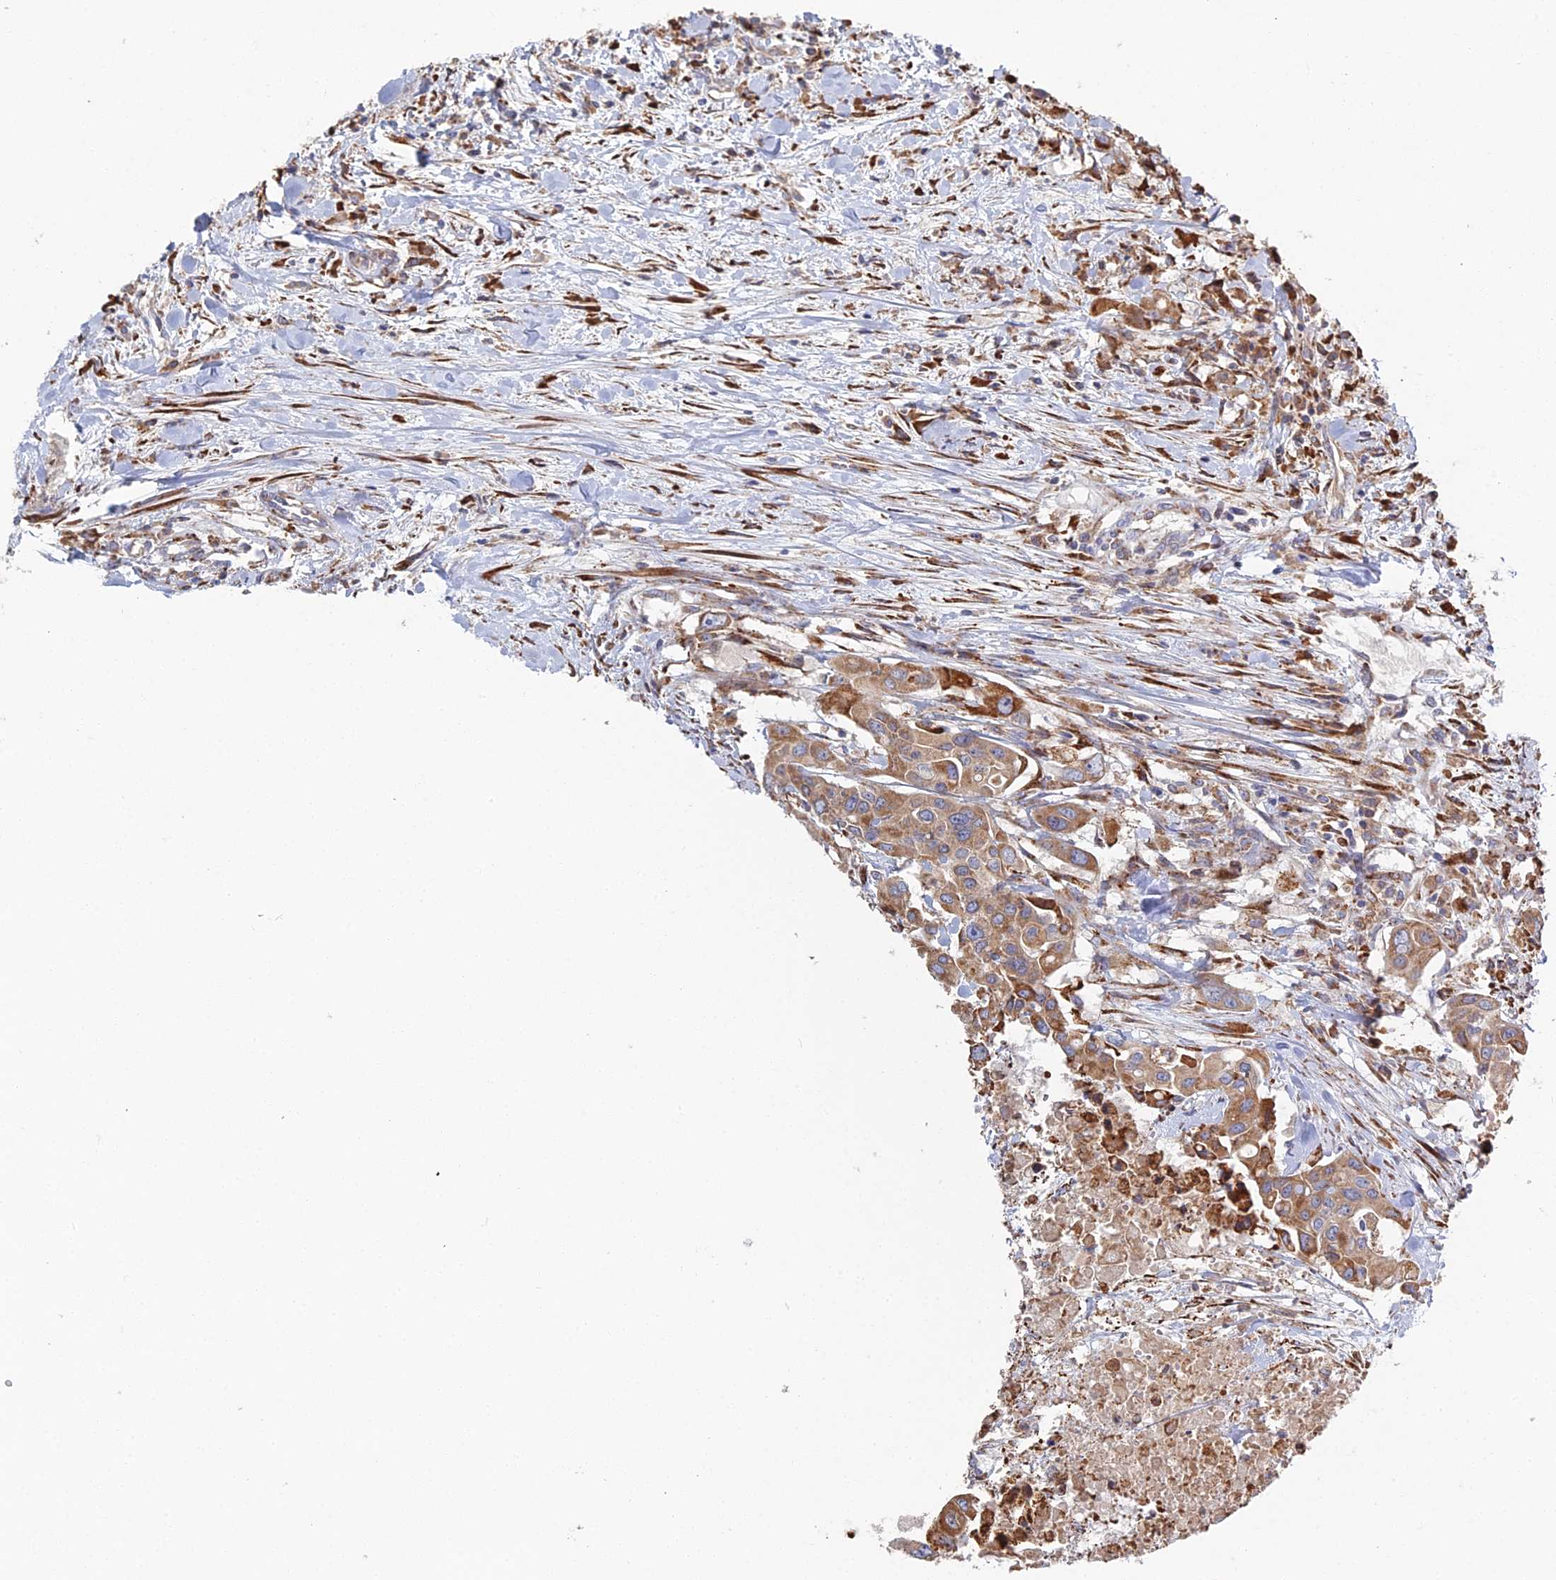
{"staining": {"intensity": "moderate", "quantity": "25%-75%", "location": "cytoplasmic/membranous"}, "tissue": "colorectal cancer", "cell_type": "Tumor cells", "image_type": "cancer", "snomed": [{"axis": "morphology", "description": "Adenocarcinoma, NOS"}, {"axis": "topography", "description": "Colon"}], "caption": "IHC micrograph of colorectal adenocarcinoma stained for a protein (brown), which displays medium levels of moderate cytoplasmic/membranous staining in about 25%-75% of tumor cells.", "gene": "TRAPPC6A", "patient": {"sex": "male", "age": 77}}